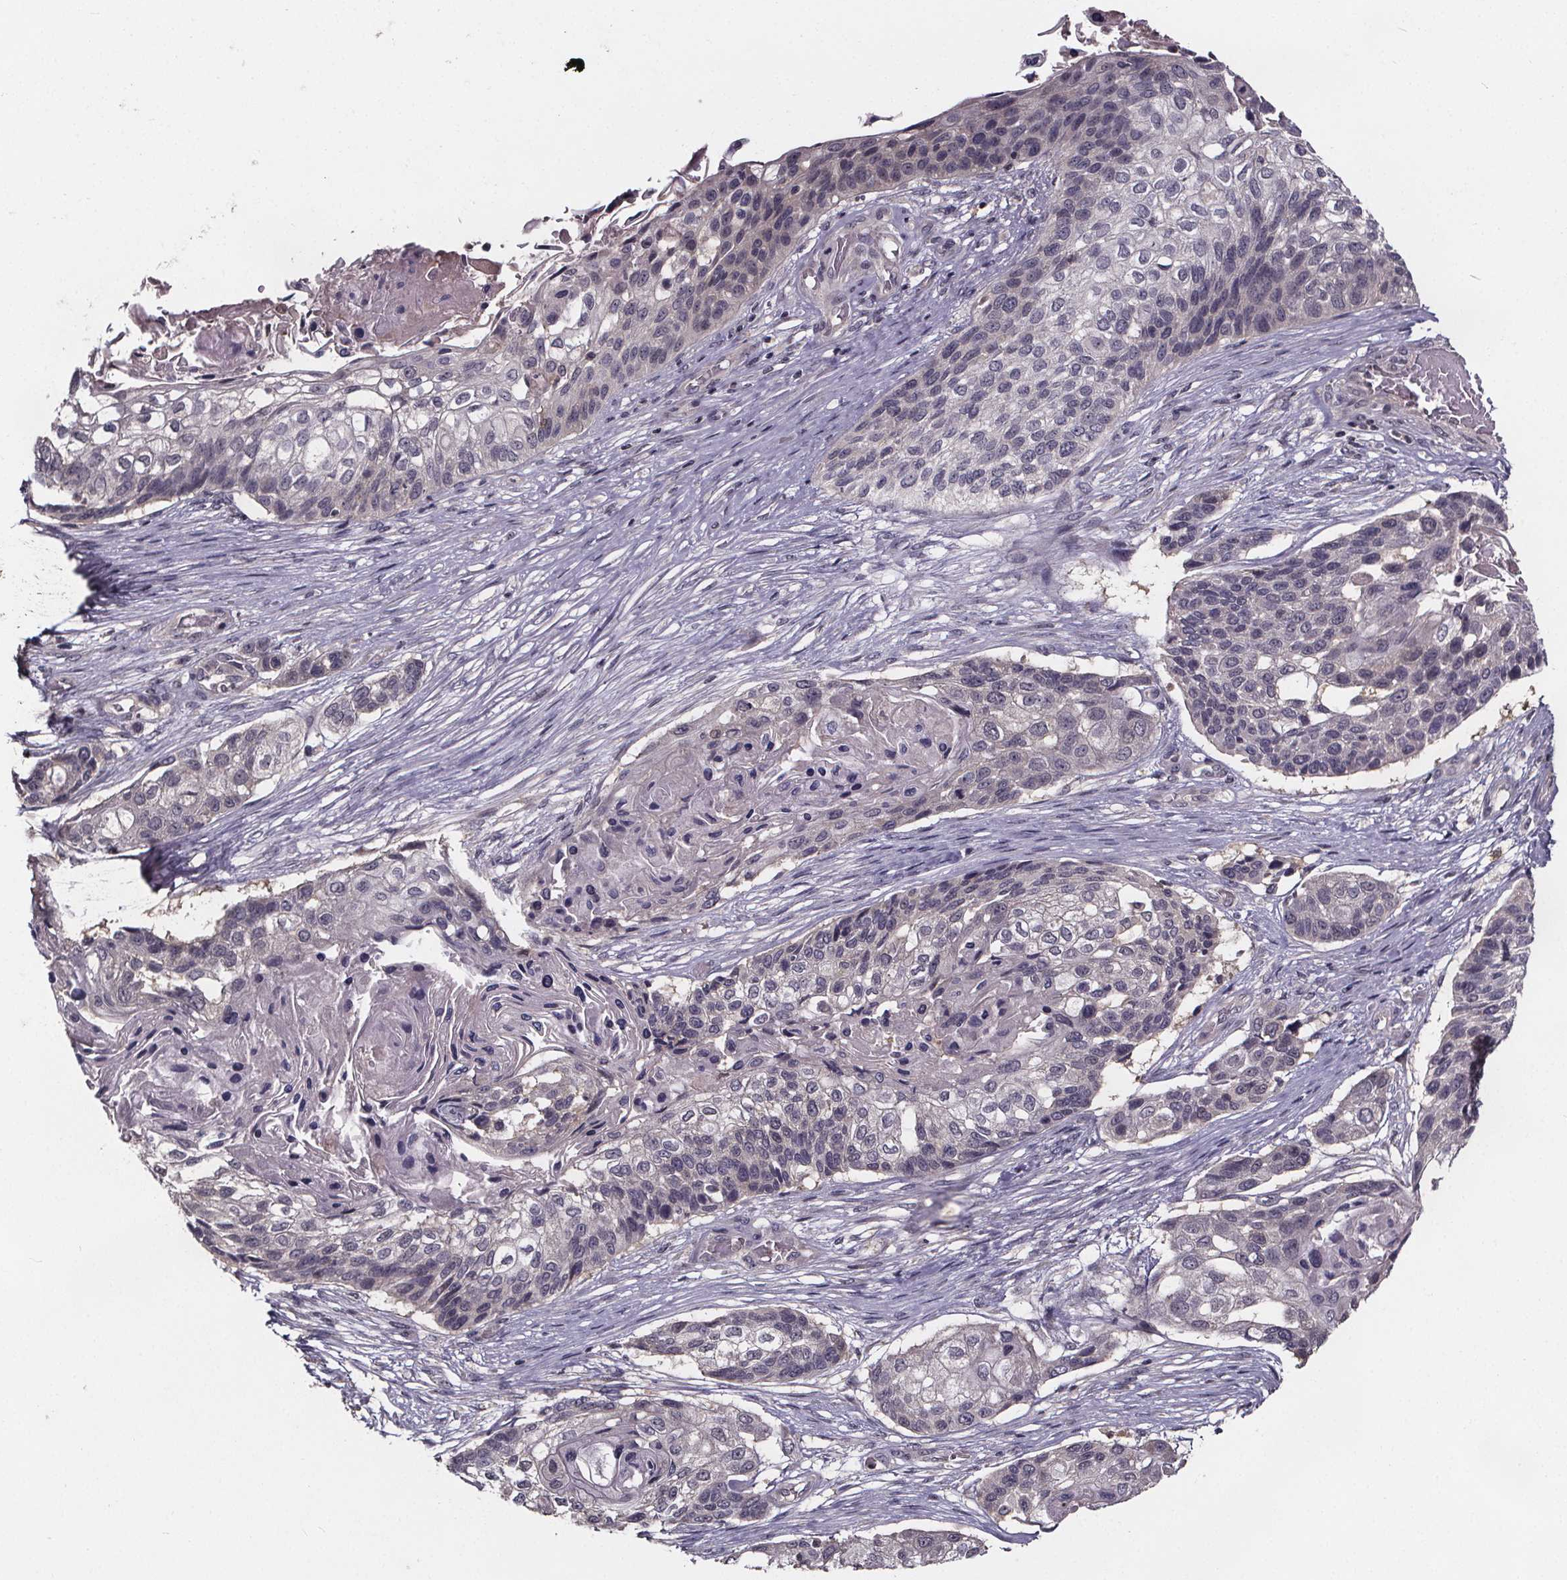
{"staining": {"intensity": "negative", "quantity": "none", "location": "none"}, "tissue": "lung cancer", "cell_type": "Tumor cells", "image_type": "cancer", "snomed": [{"axis": "morphology", "description": "Squamous cell carcinoma, NOS"}, {"axis": "topography", "description": "Lung"}], "caption": "Tumor cells are negative for protein expression in human lung cancer. (DAB immunohistochemistry visualized using brightfield microscopy, high magnification).", "gene": "SMIM1", "patient": {"sex": "male", "age": 69}}